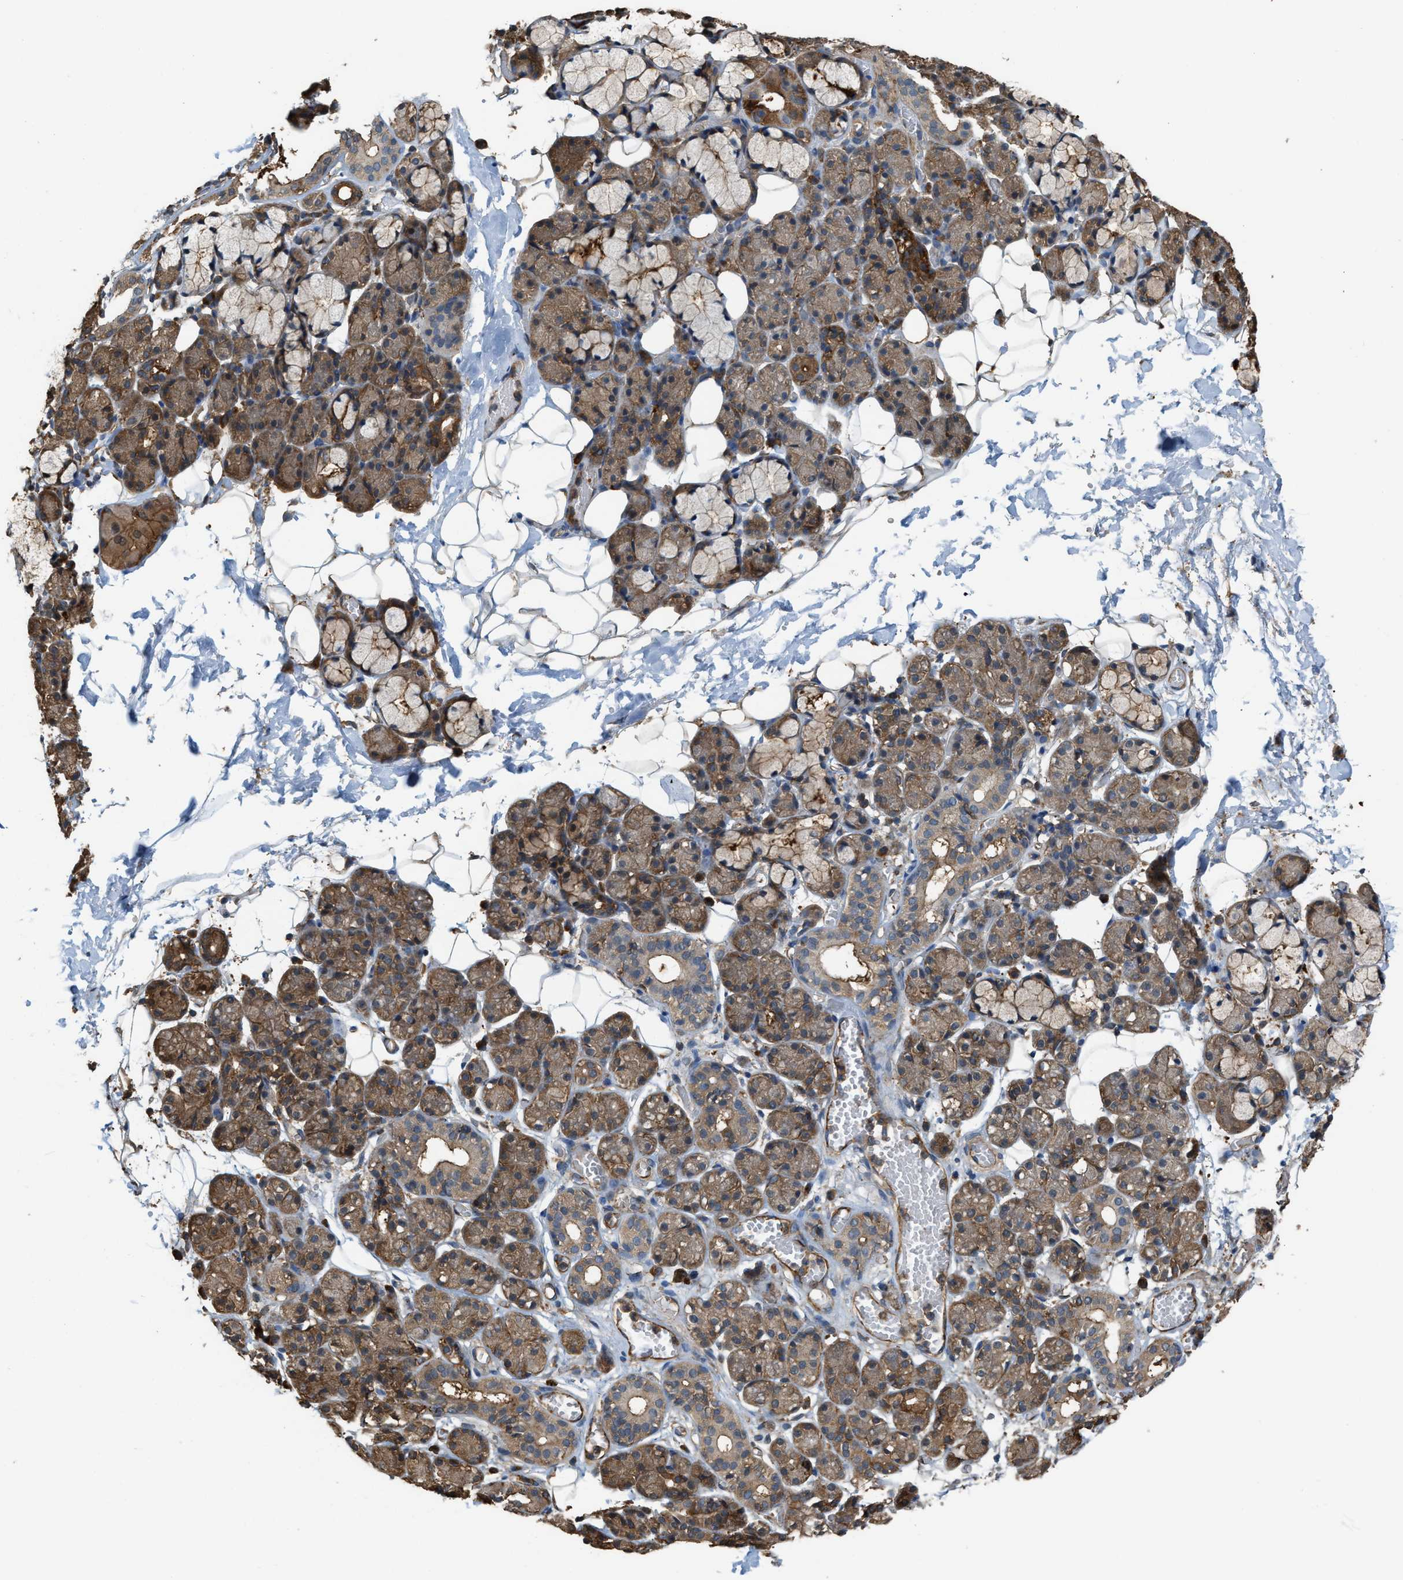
{"staining": {"intensity": "moderate", "quantity": ">75%", "location": "cytoplasmic/membranous"}, "tissue": "salivary gland", "cell_type": "Glandular cells", "image_type": "normal", "snomed": [{"axis": "morphology", "description": "Normal tissue, NOS"}, {"axis": "topography", "description": "Salivary gland"}], "caption": "A high-resolution photomicrograph shows IHC staining of unremarkable salivary gland, which exhibits moderate cytoplasmic/membranous staining in about >75% of glandular cells. Ihc stains the protein in brown and the nuclei are stained blue.", "gene": "ATIC", "patient": {"sex": "male", "age": 63}}